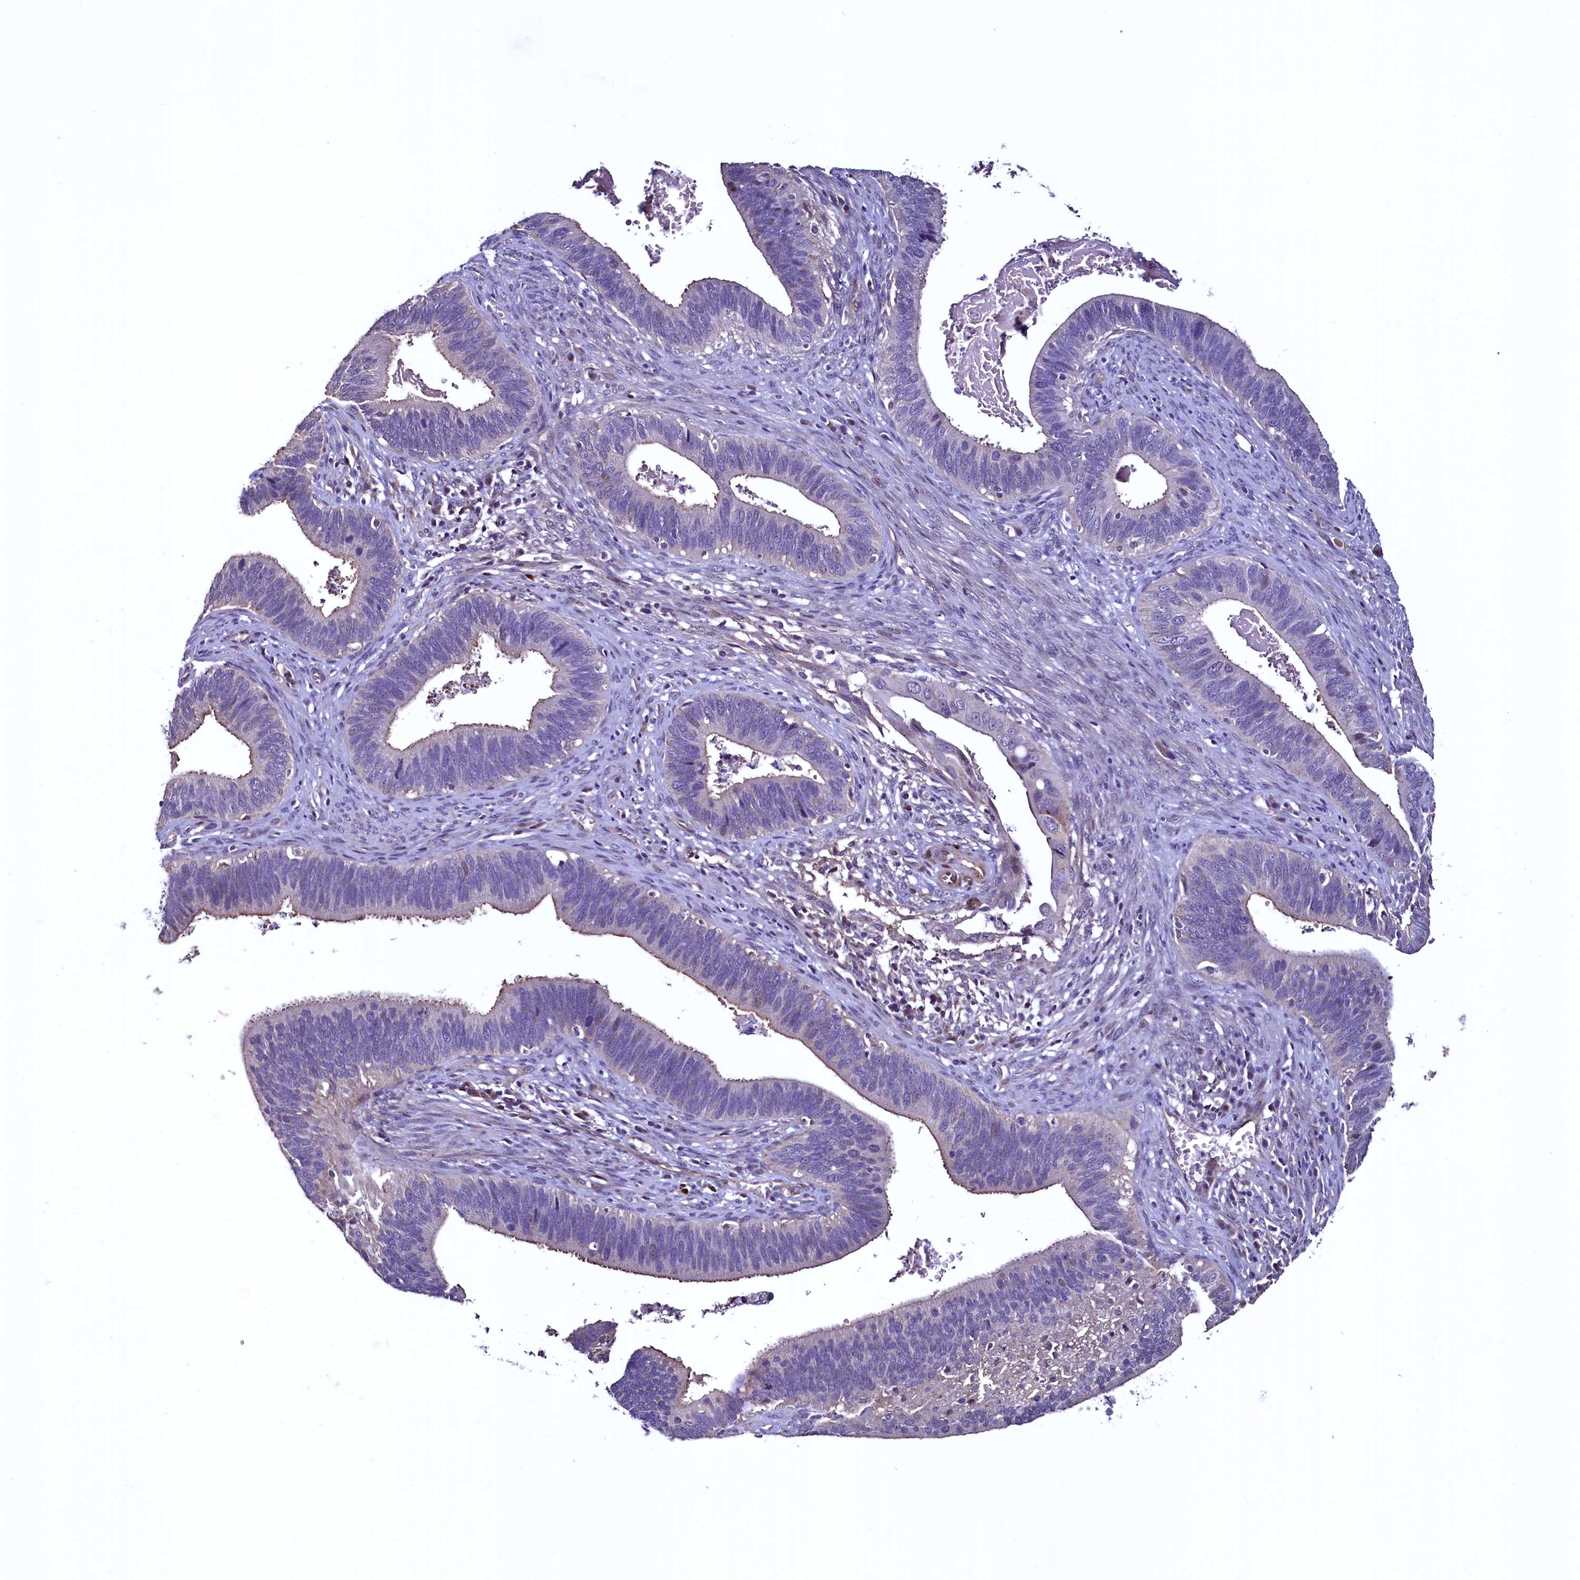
{"staining": {"intensity": "weak", "quantity": "<25%", "location": "cytoplasmic/membranous"}, "tissue": "cervical cancer", "cell_type": "Tumor cells", "image_type": "cancer", "snomed": [{"axis": "morphology", "description": "Adenocarcinoma, NOS"}, {"axis": "topography", "description": "Cervix"}], "caption": "Immunohistochemical staining of human cervical cancer (adenocarcinoma) shows no significant positivity in tumor cells.", "gene": "PALM", "patient": {"sex": "female", "age": 42}}